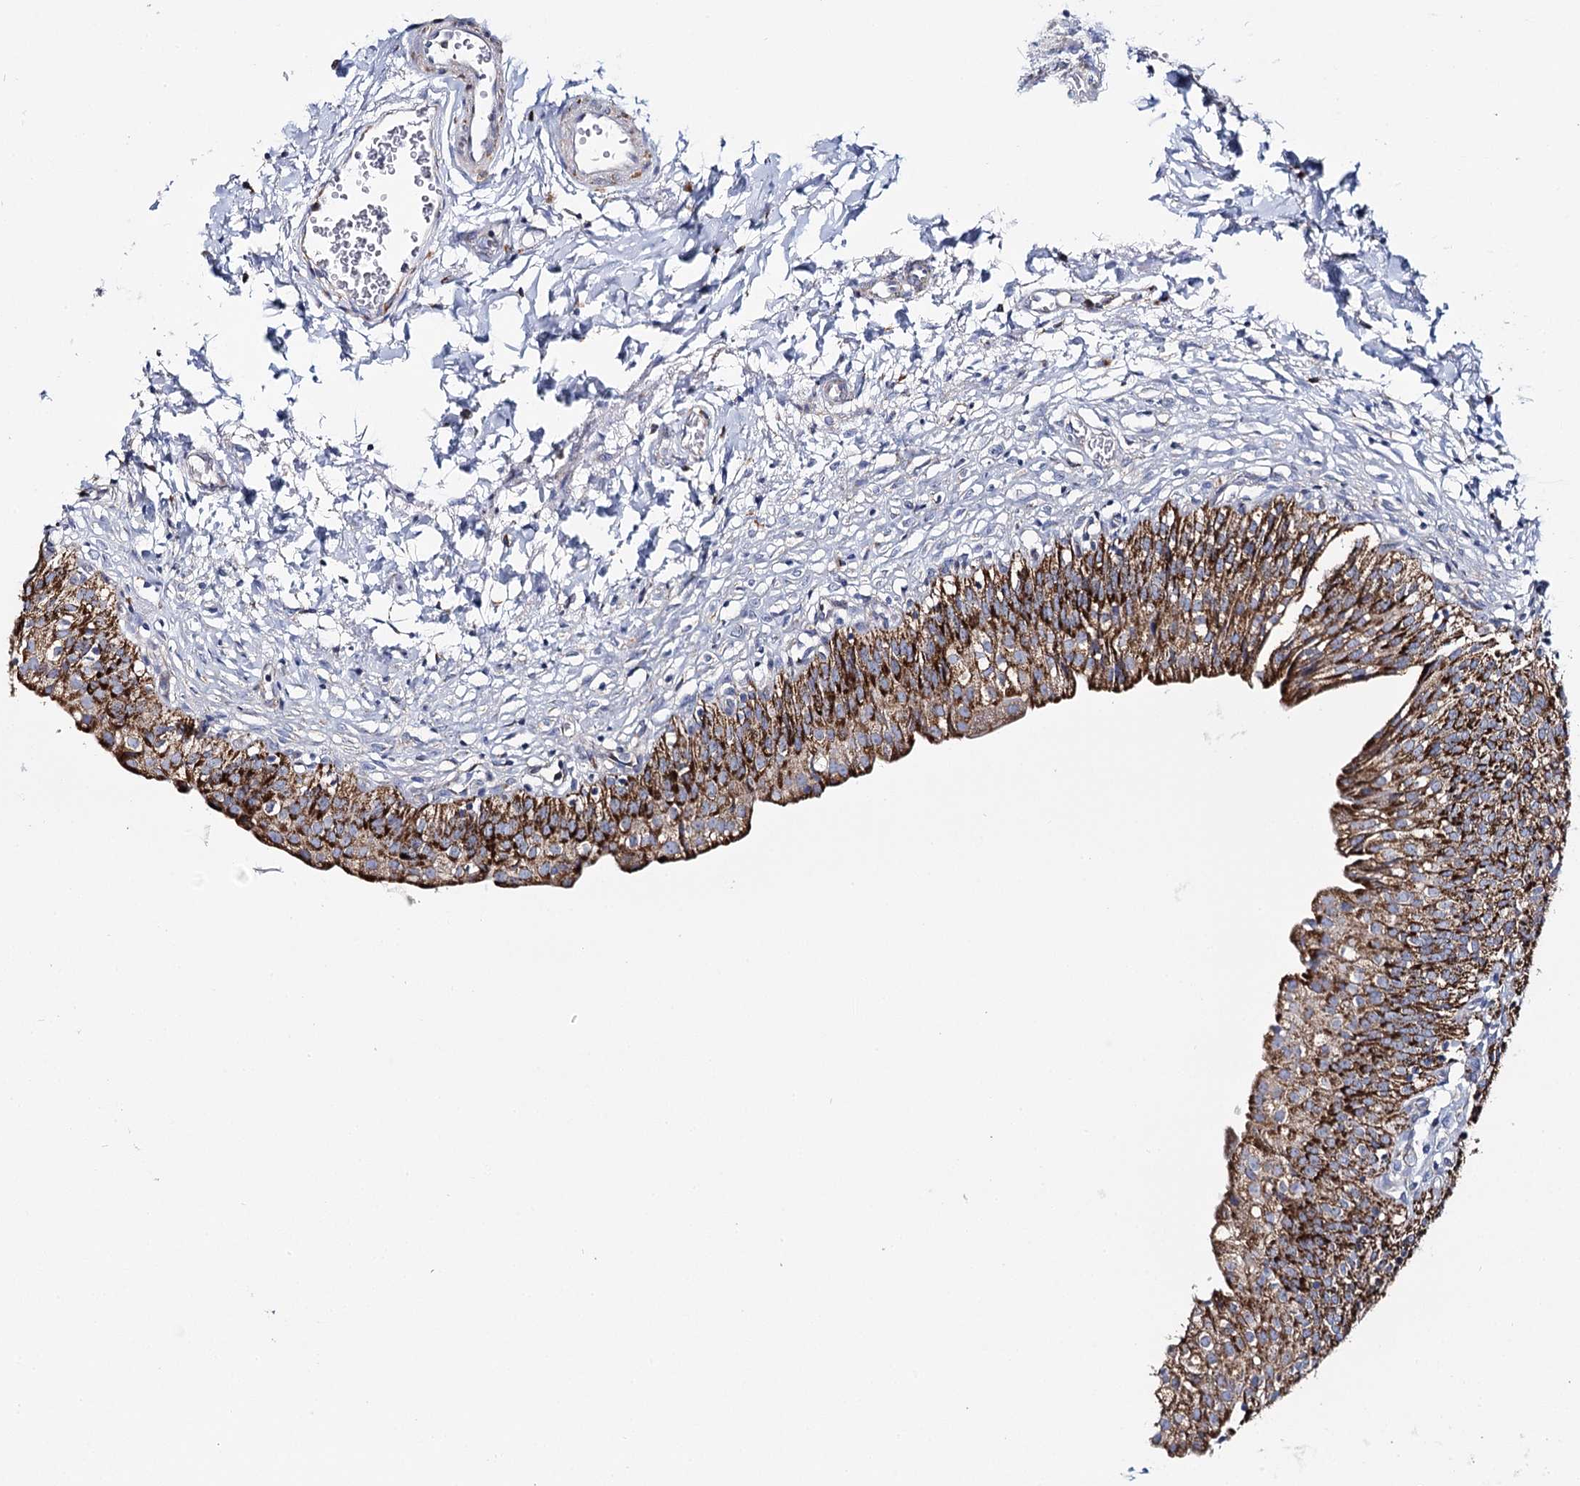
{"staining": {"intensity": "strong", "quantity": ">75%", "location": "cytoplasmic/membranous"}, "tissue": "urinary bladder", "cell_type": "Urothelial cells", "image_type": "normal", "snomed": [{"axis": "morphology", "description": "Normal tissue, NOS"}, {"axis": "topography", "description": "Urinary bladder"}], "caption": "Benign urinary bladder shows strong cytoplasmic/membranous expression in about >75% of urothelial cells, visualized by immunohistochemistry. Using DAB (3,3'-diaminobenzidine) (brown) and hematoxylin (blue) stains, captured at high magnification using brightfield microscopy.", "gene": "THUMPD3", "patient": {"sex": "male", "age": 55}}